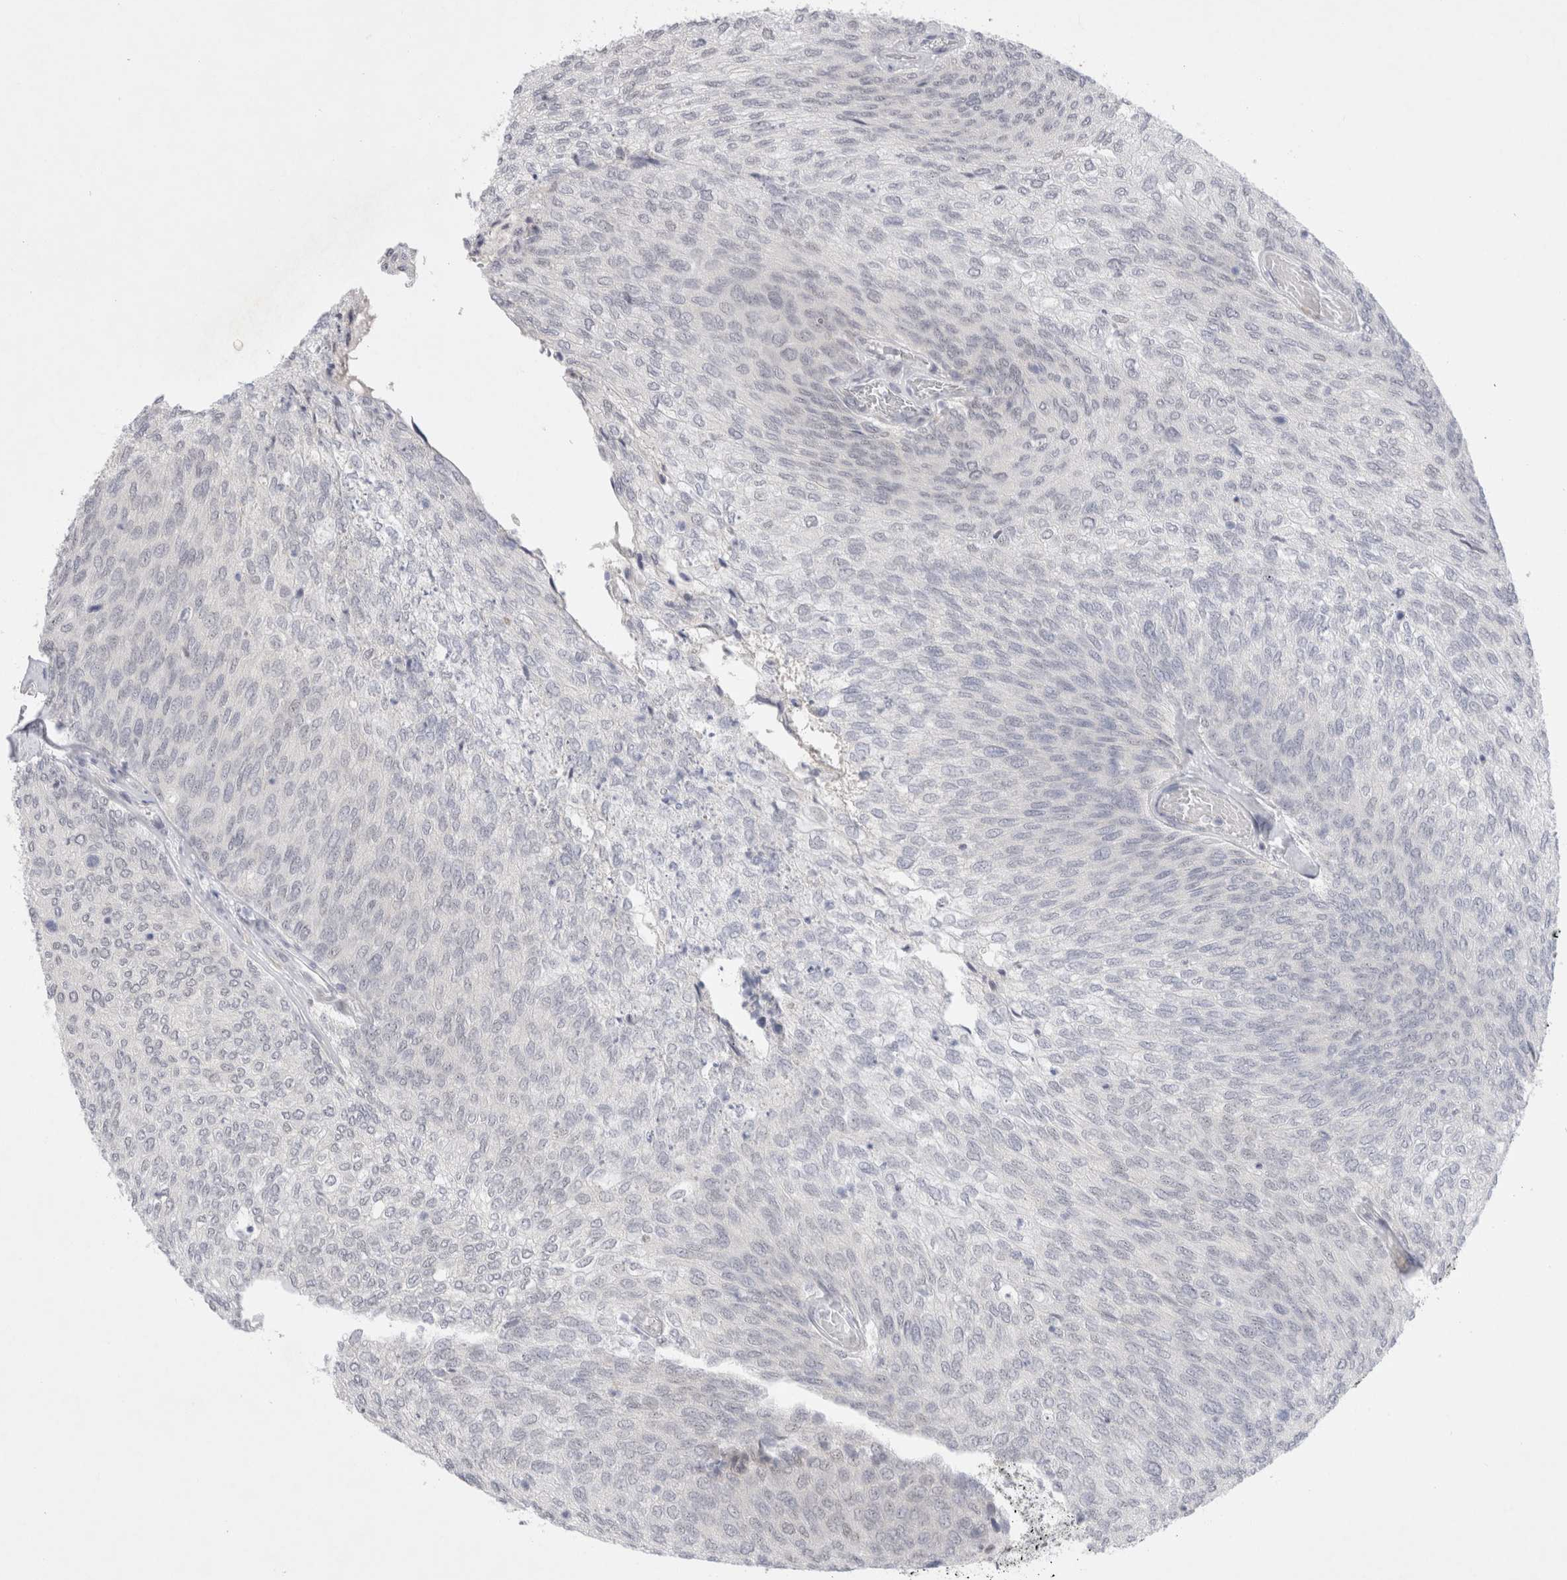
{"staining": {"intensity": "weak", "quantity": "<25%", "location": "nuclear"}, "tissue": "urothelial cancer", "cell_type": "Tumor cells", "image_type": "cancer", "snomed": [{"axis": "morphology", "description": "Urothelial carcinoma, Low grade"}, {"axis": "topography", "description": "Urinary bladder"}], "caption": "There is no significant expression in tumor cells of urothelial cancer. Brightfield microscopy of immunohistochemistry (IHC) stained with DAB (brown) and hematoxylin (blue), captured at high magnification.", "gene": "TRMT1L", "patient": {"sex": "female", "age": 79}}